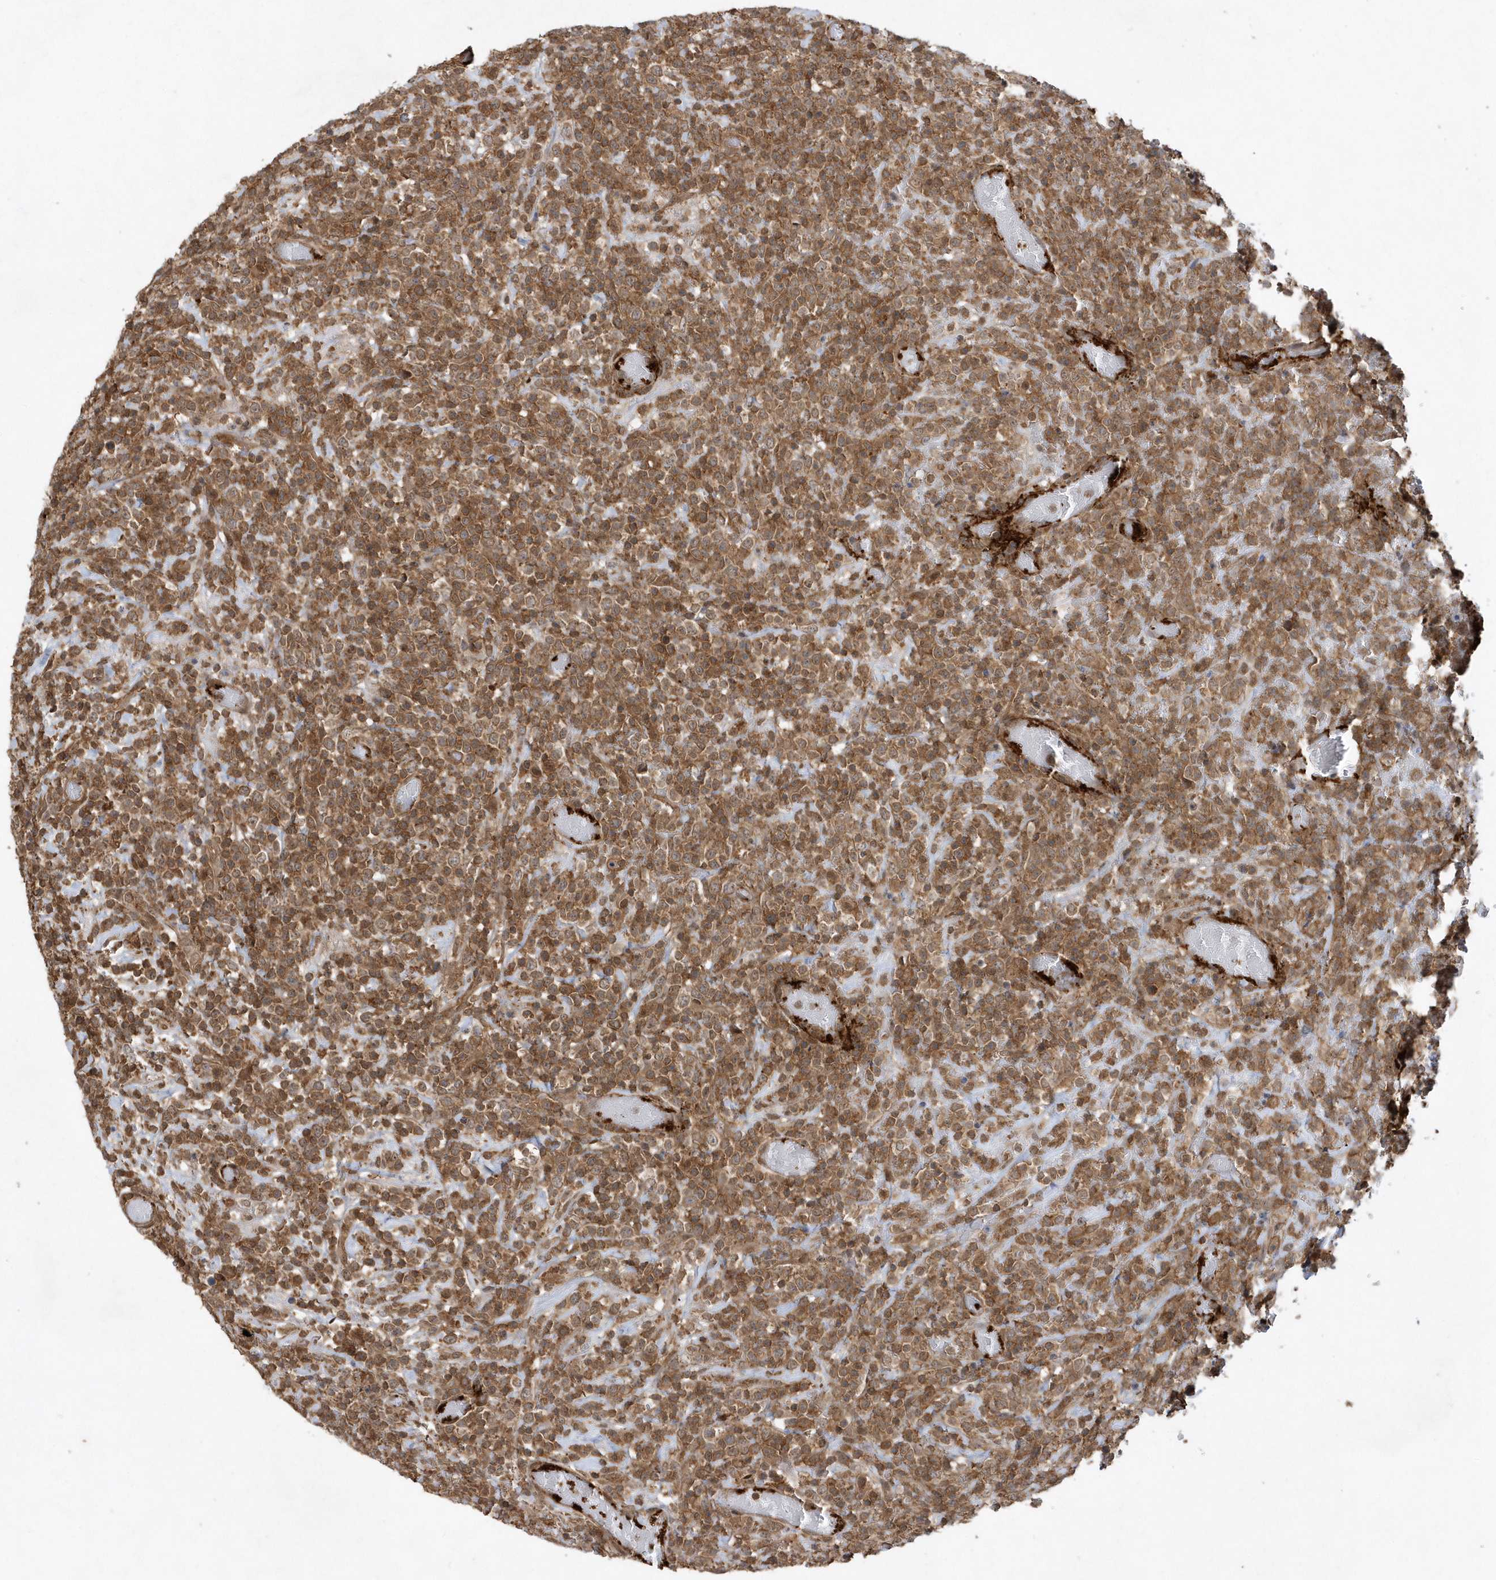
{"staining": {"intensity": "moderate", "quantity": ">75%", "location": "cytoplasmic/membranous"}, "tissue": "lymphoma", "cell_type": "Tumor cells", "image_type": "cancer", "snomed": [{"axis": "morphology", "description": "Malignant lymphoma, non-Hodgkin's type, High grade"}, {"axis": "topography", "description": "Colon"}], "caption": "Malignant lymphoma, non-Hodgkin's type (high-grade) stained with a brown dye shows moderate cytoplasmic/membranous positive expression in about >75% of tumor cells.", "gene": "ACYP1", "patient": {"sex": "female", "age": 53}}